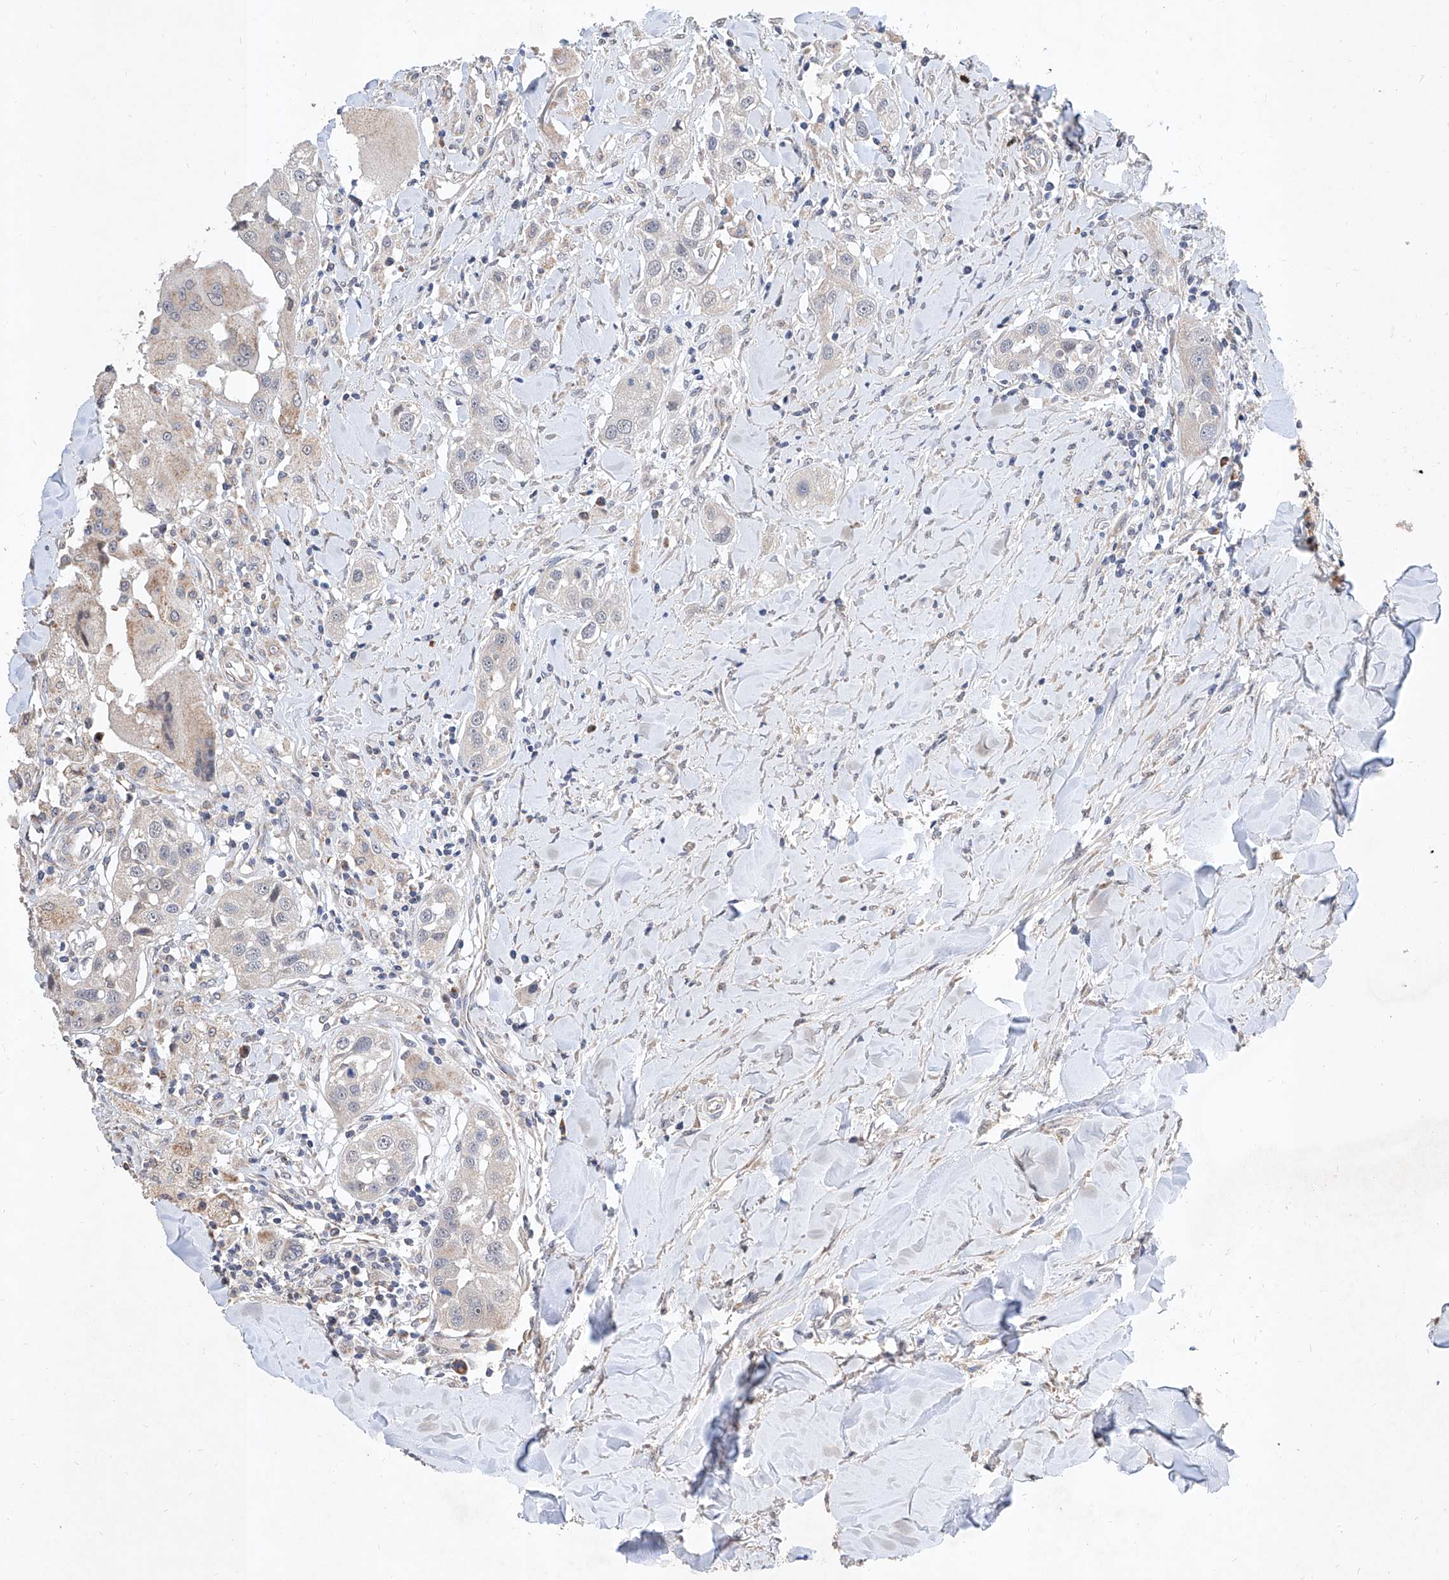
{"staining": {"intensity": "negative", "quantity": "none", "location": "none"}, "tissue": "head and neck cancer", "cell_type": "Tumor cells", "image_type": "cancer", "snomed": [{"axis": "morphology", "description": "Normal tissue, NOS"}, {"axis": "morphology", "description": "Squamous cell carcinoma, NOS"}, {"axis": "topography", "description": "Skeletal muscle"}, {"axis": "topography", "description": "Head-Neck"}], "caption": "Immunohistochemistry image of neoplastic tissue: human head and neck cancer stained with DAB displays no significant protein staining in tumor cells. (Brightfield microscopy of DAB immunohistochemistry at high magnification).", "gene": "MFSD4B", "patient": {"sex": "male", "age": 51}}